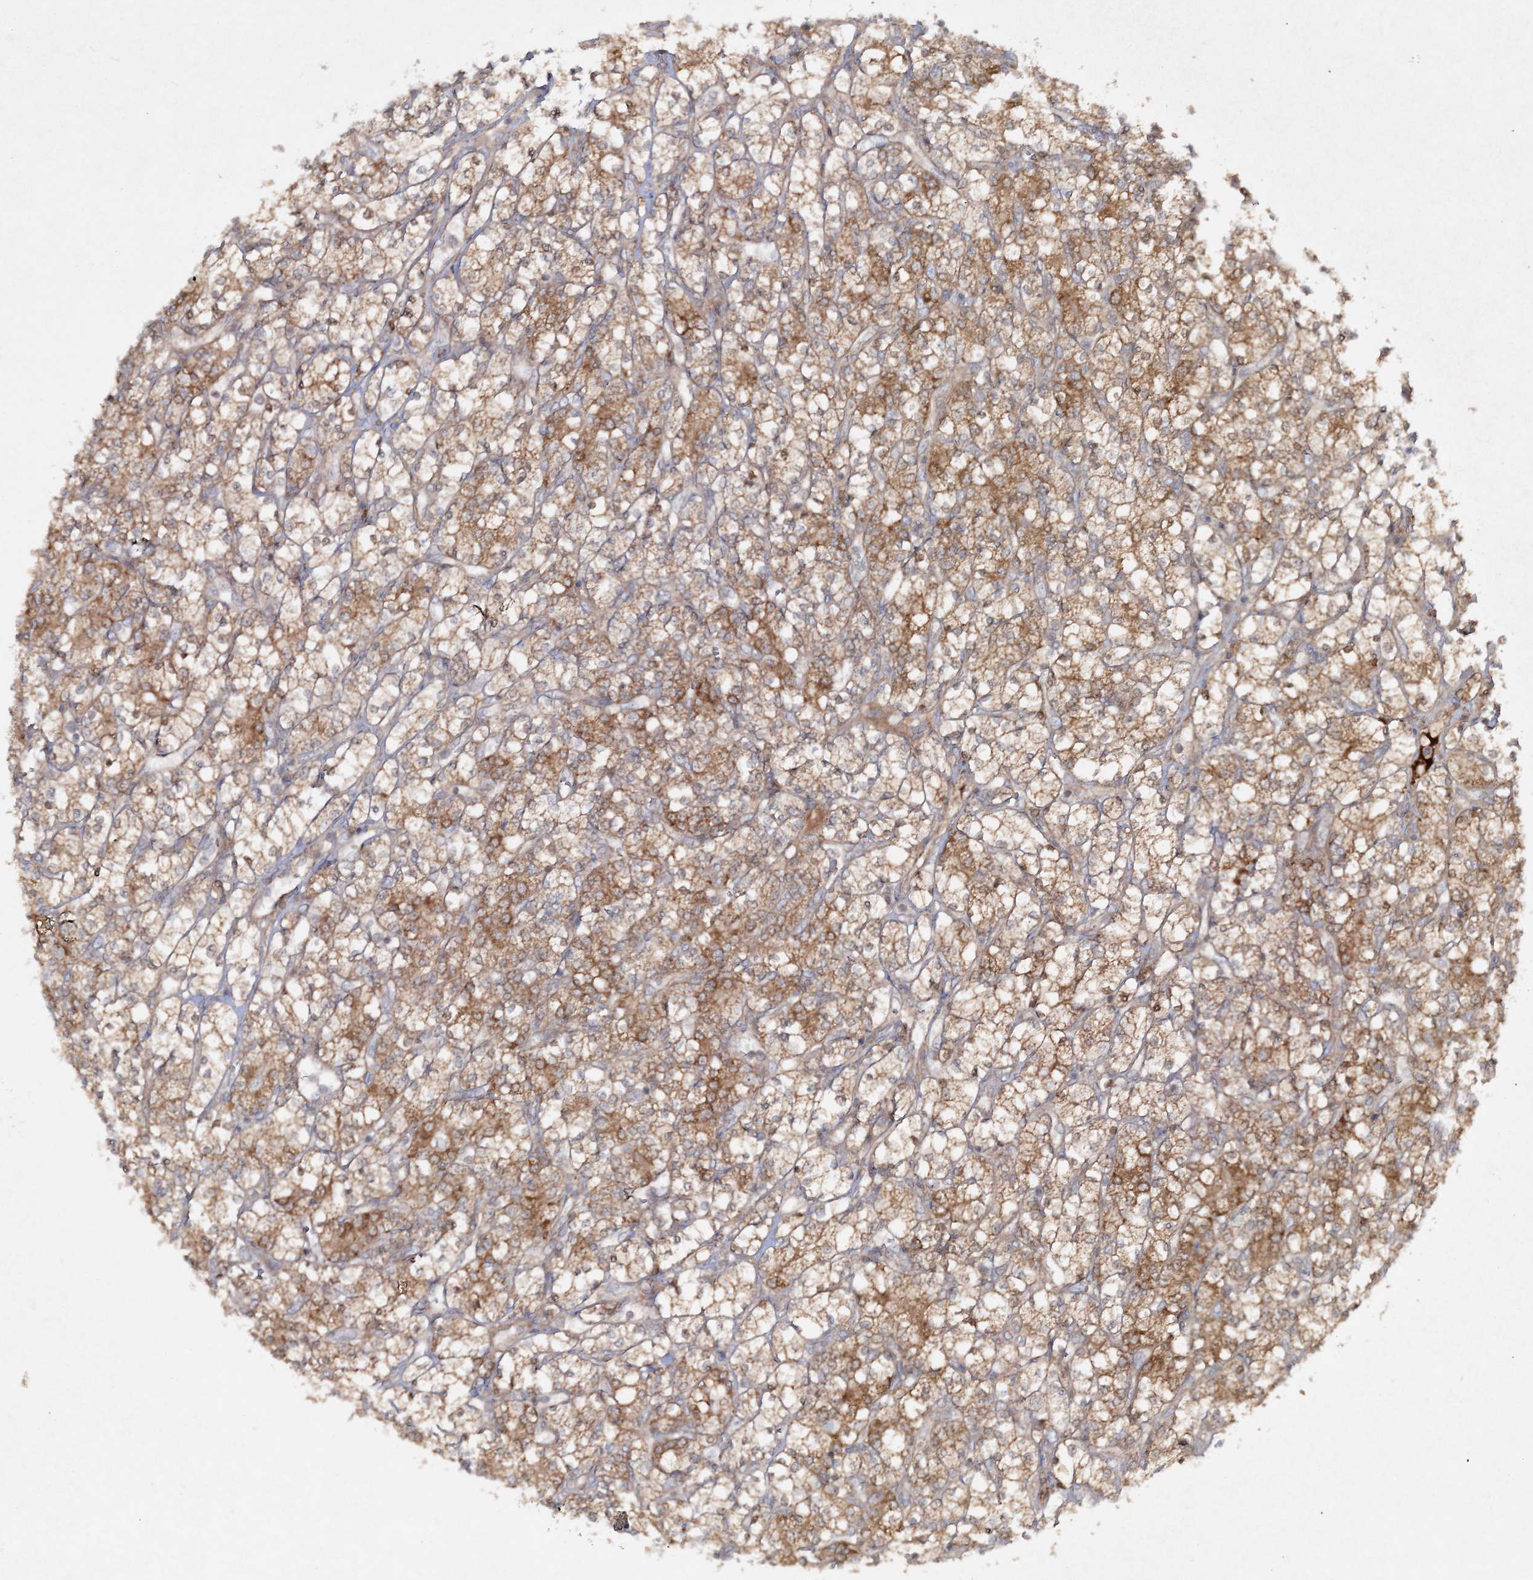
{"staining": {"intensity": "moderate", "quantity": ">75%", "location": "cytoplasmic/membranous"}, "tissue": "renal cancer", "cell_type": "Tumor cells", "image_type": "cancer", "snomed": [{"axis": "morphology", "description": "Adenocarcinoma, NOS"}, {"axis": "topography", "description": "Kidney"}], "caption": "Immunohistochemistry (DAB (3,3'-diaminobenzidine)) staining of human renal adenocarcinoma reveals moderate cytoplasmic/membranous protein positivity in approximately >75% of tumor cells.", "gene": "MOCS2", "patient": {"sex": "male", "age": 77}}